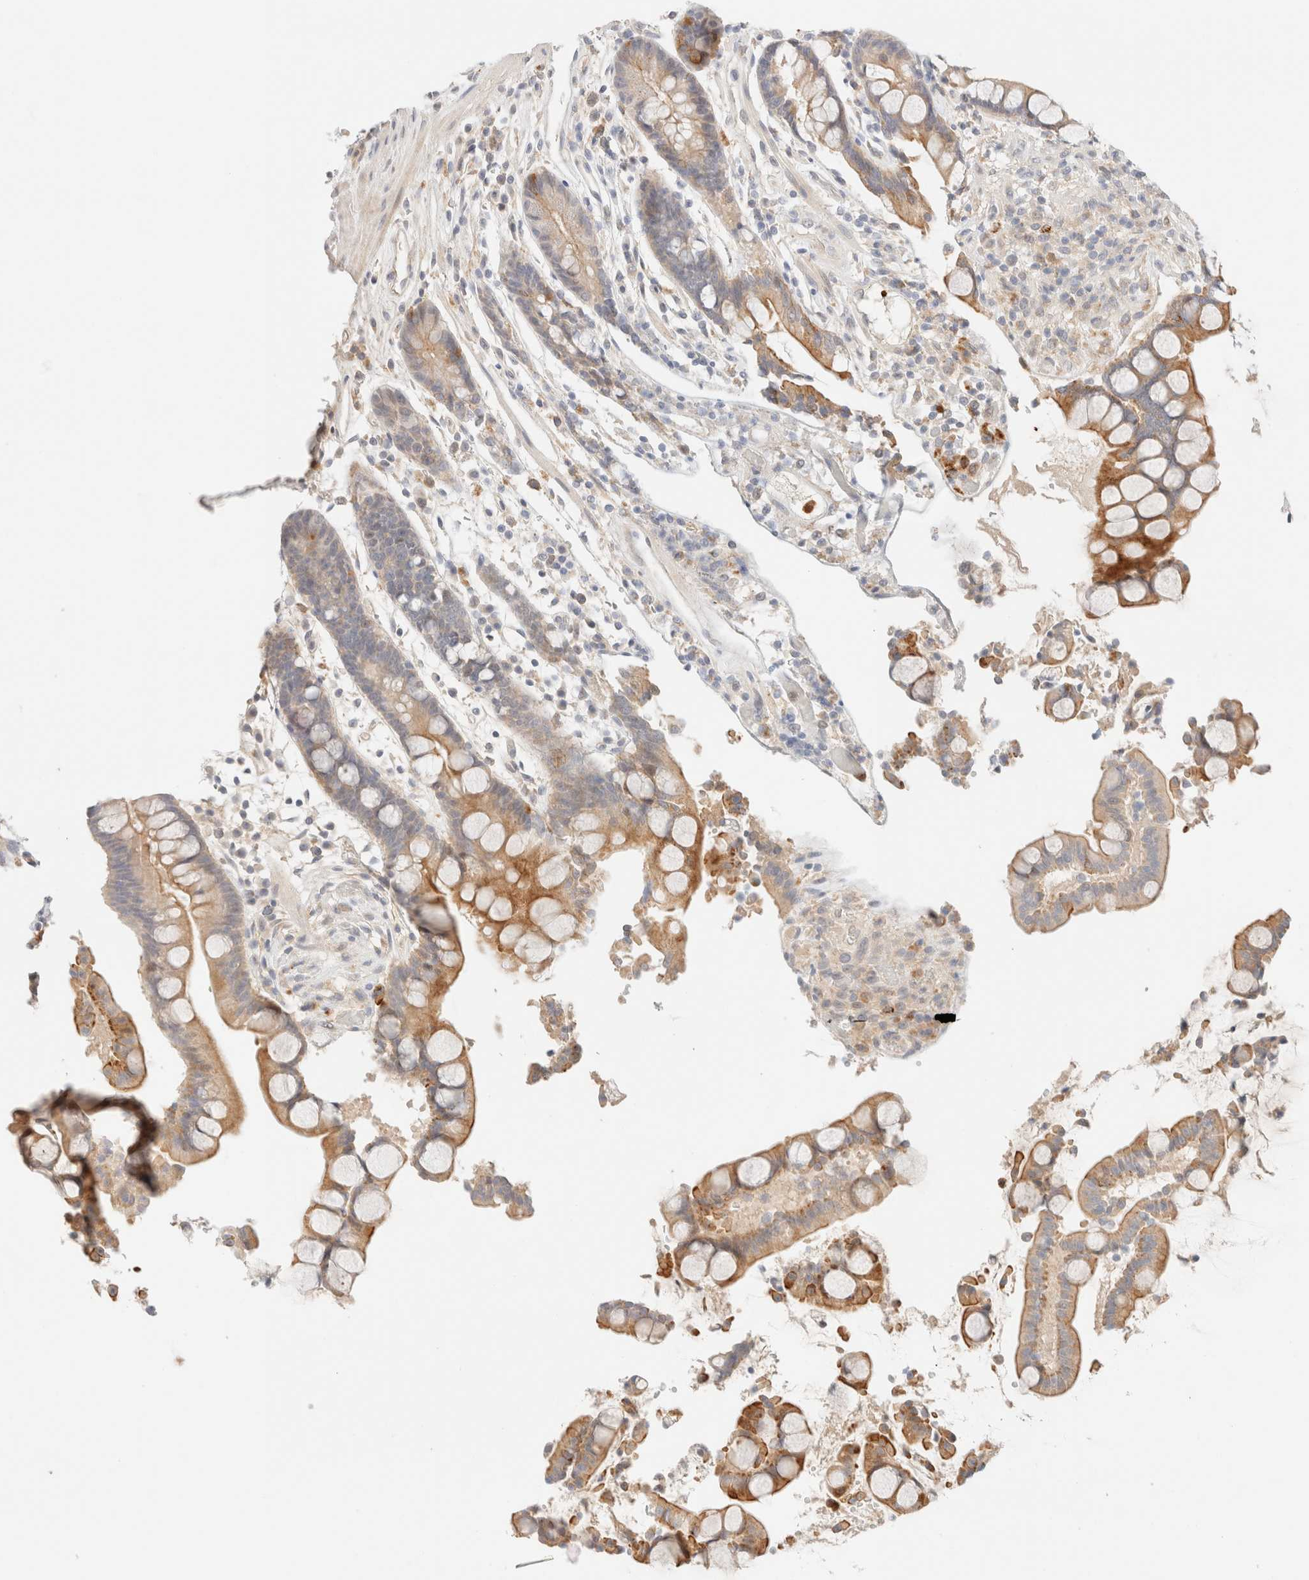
{"staining": {"intensity": "weak", "quantity": ">75%", "location": "cytoplasmic/membranous"}, "tissue": "colon", "cell_type": "Endothelial cells", "image_type": "normal", "snomed": [{"axis": "morphology", "description": "Normal tissue, NOS"}, {"axis": "topography", "description": "Colon"}], "caption": "Normal colon was stained to show a protein in brown. There is low levels of weak cytoplasmic/membranous staining in about >75% of endothelial cells.", "gene": "SGSM2", "patient": {"sex": "male", "age": 73}}